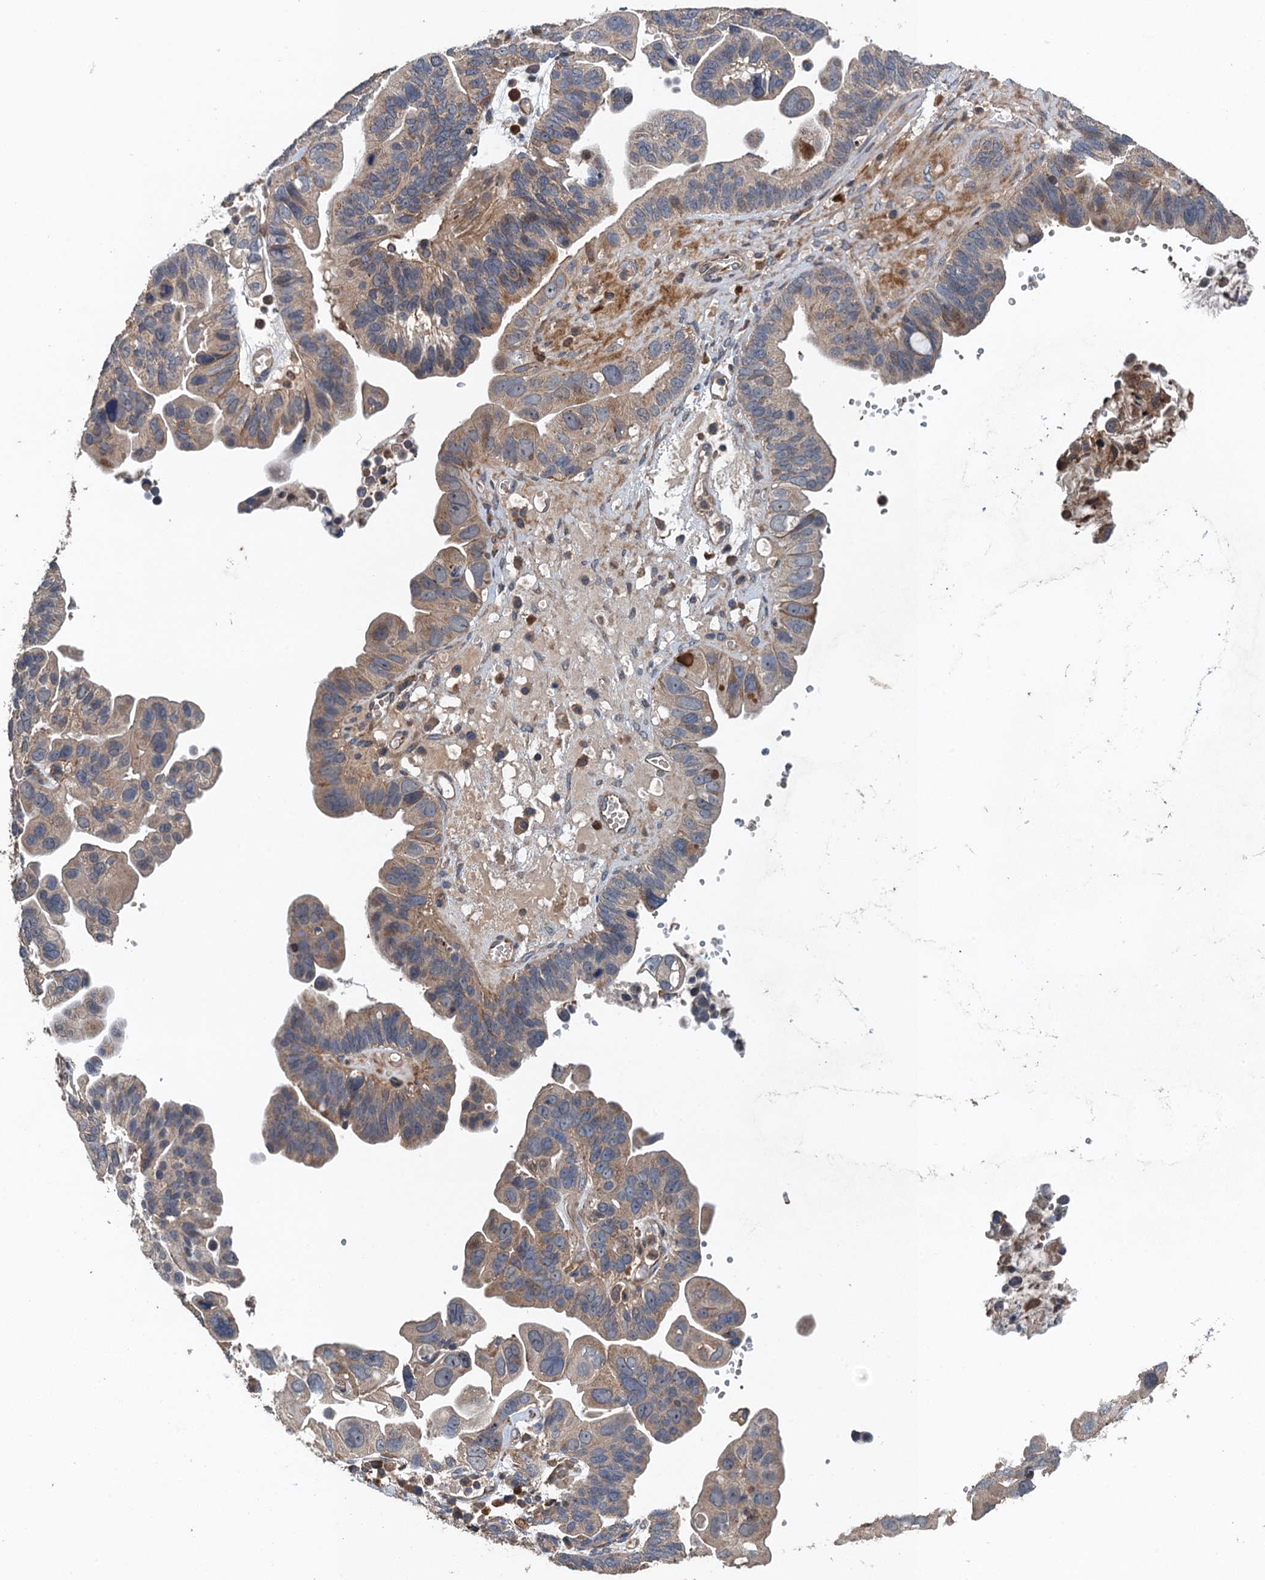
{"staining": {"intensity": "weak", "quantity": "25%-75%", "location": "cytoplasmic/membranous"}, "tissue": "ovarian cancer", "cell_type": "Tumor cells", "image_type": "cancer", "snomed": [{"axis": "morphology", "description": "Cystadenocarcinoma, serous, NOS"}, {"axis": "topography", "description": "Ovary"}], "caption": "Serous cystadenocarcinoma (ovarian) stained with DAB IHC demonstrates low levels of weak cytoplasmic/membranous staining in about 25%-75% of tumor cells.", "gene": "BORCS5", "patient": {"sex": "female", "age": 56}}